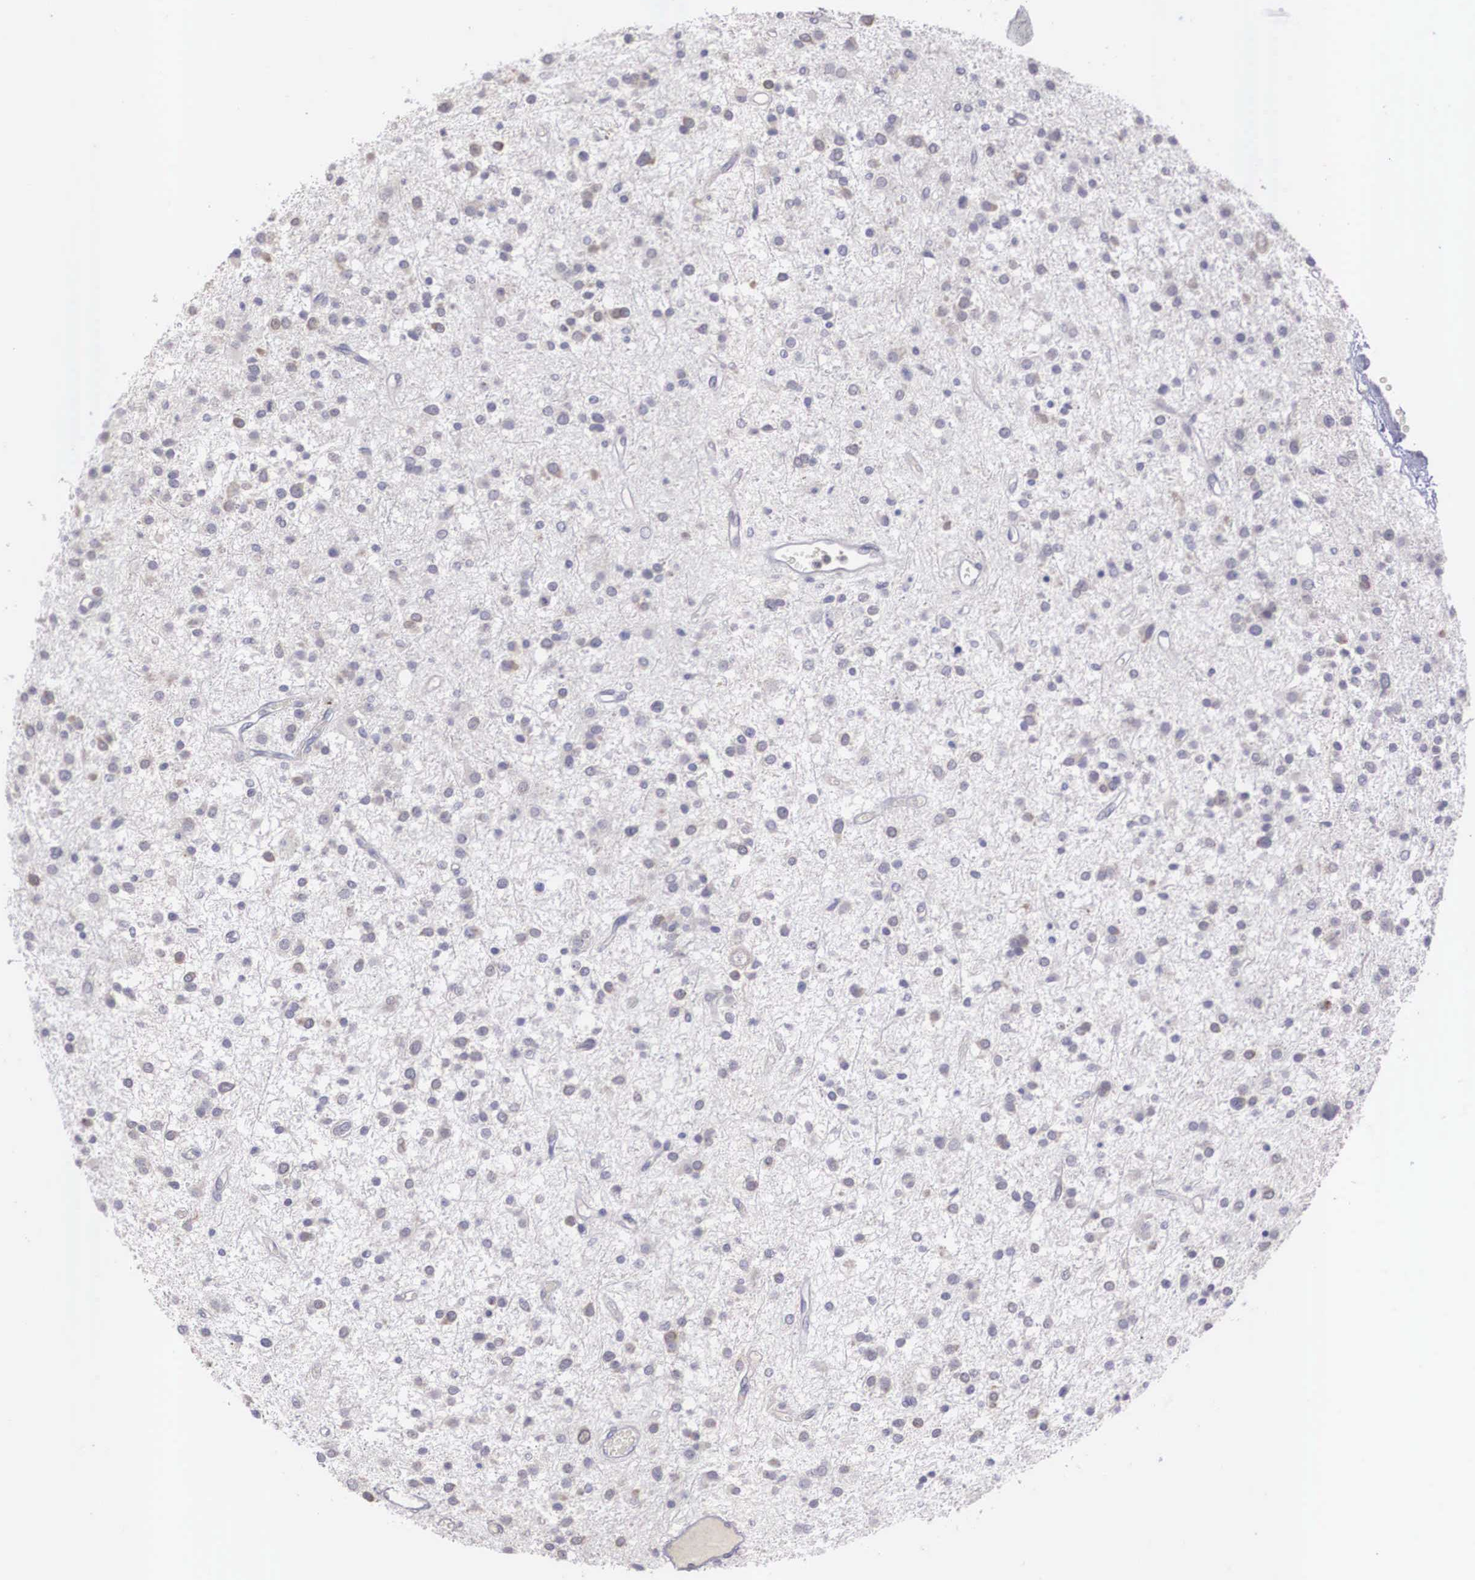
{"staining": {"intensity": "negative", "quantity": "none", "location": "none"}, "tissue": "glioma", "cell_type": "Tumor cells", "image_type": "cancer", "snomed": [{"axis": "morphology", "description": "Glioma, malignant, Low grade"}, {"axis": "topography", "description": "Brain"}], "caption": "Immunohistochemistry (IHC) image of human glioma stained for a protein (brown), which shows no staining in tumor cells.", "gene": "REPS2", "patient": {"sex": "female", "age": 36}}